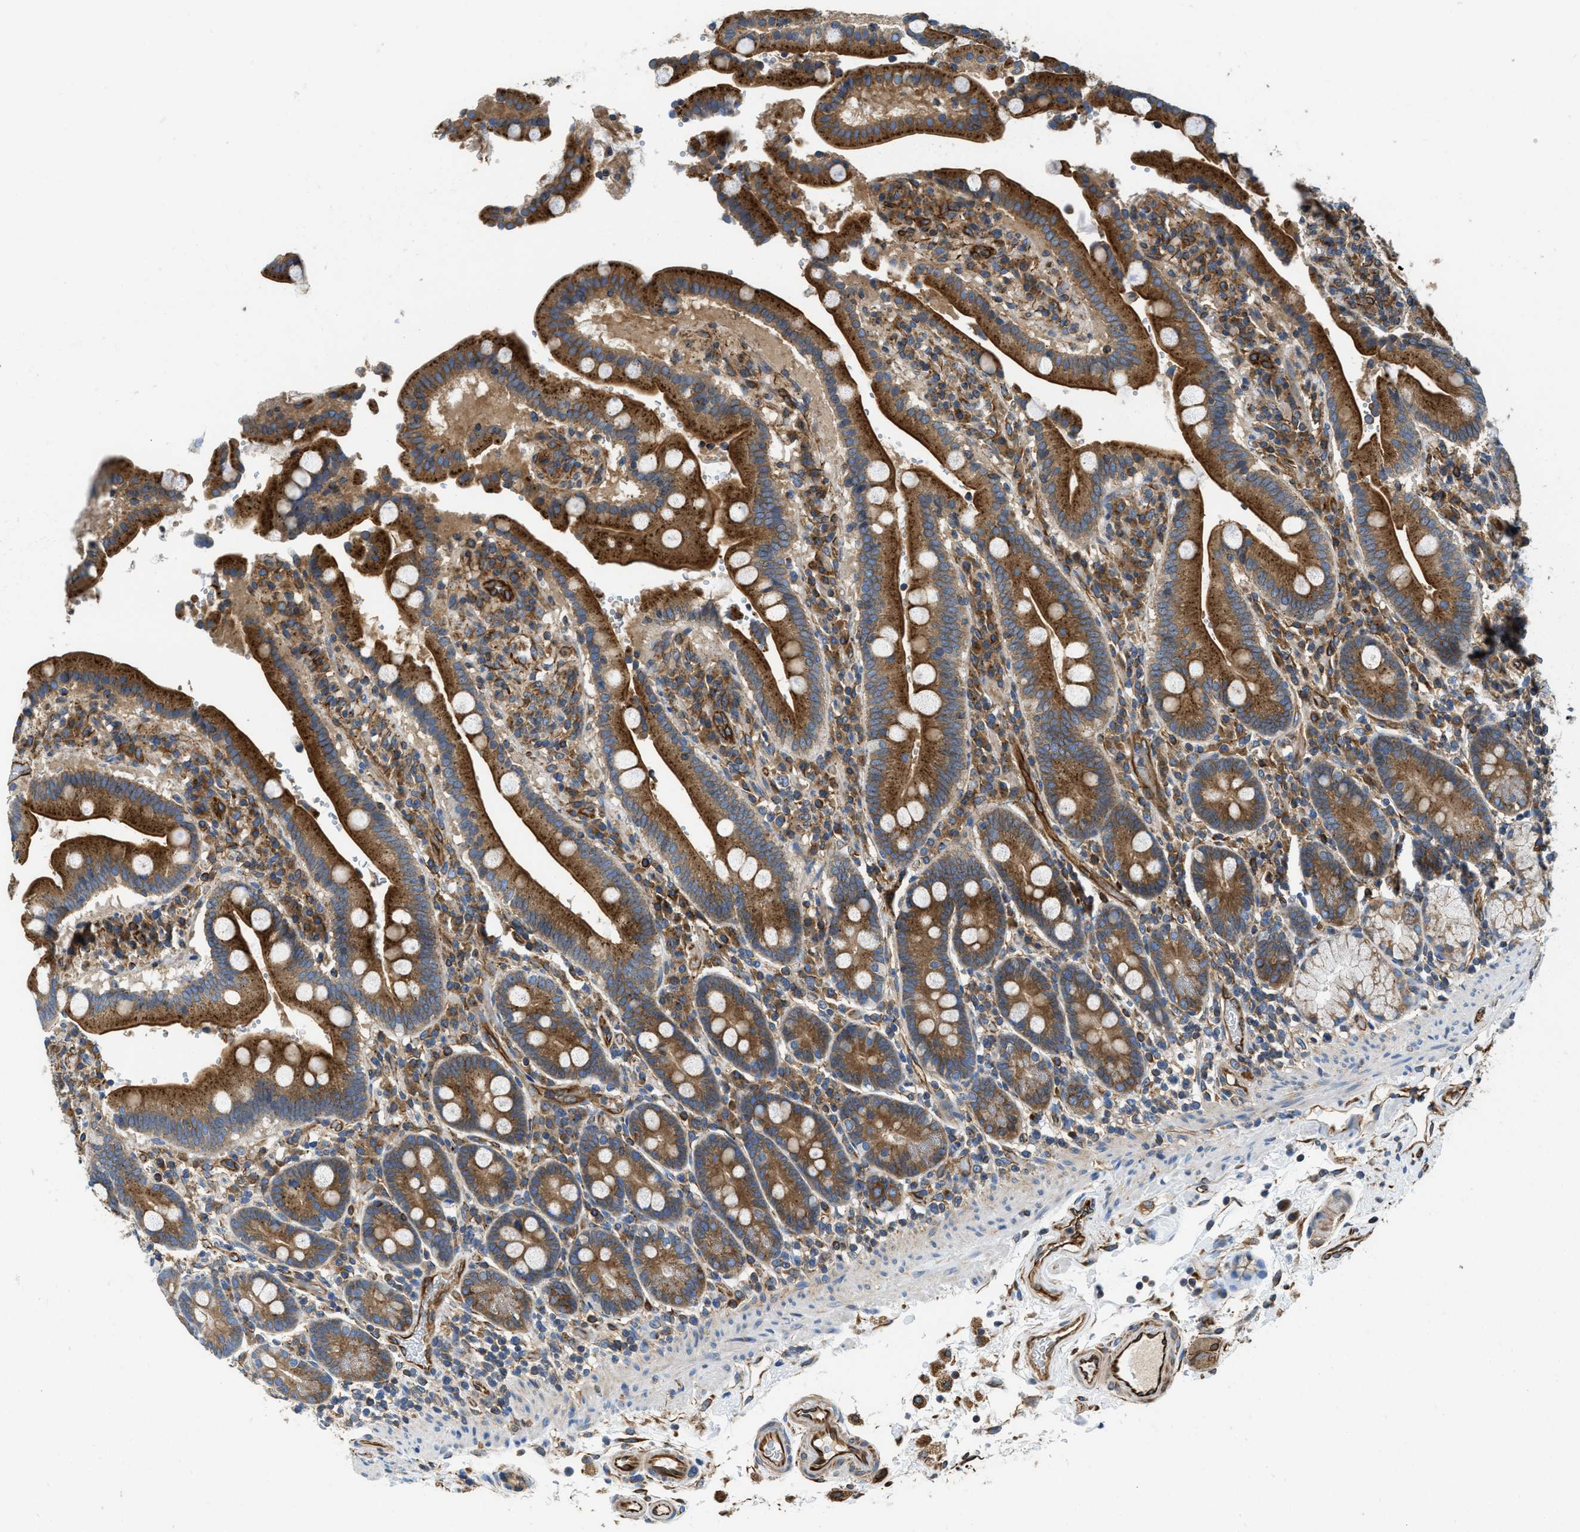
{"staining": {"intensity": "strong", "quantity": ">75%", "location": "cytoplasmic/membranous"}, "tissue": "duodenum", "cell_type": "Glandular cells", "image_type": "normal", "snomed": [{"axis": "morphology", "description": "Normal tissue, NOS"}, {"axis": "topography", "description": "Small intestine, NOS"}], "caption": "Immunohistochemical staining of normal duodenum displays strong cytoplasmic/membranous protein expression in approximately >75% of glandular cells. Using DAB (3,3'-diaminobenzidine) (brown) and hematoxylin (blue) stains, captured at high magnification using brightfield microscopy.", "gene": "HSD17B12", "patient": {"sex": "female", "age": 71}}